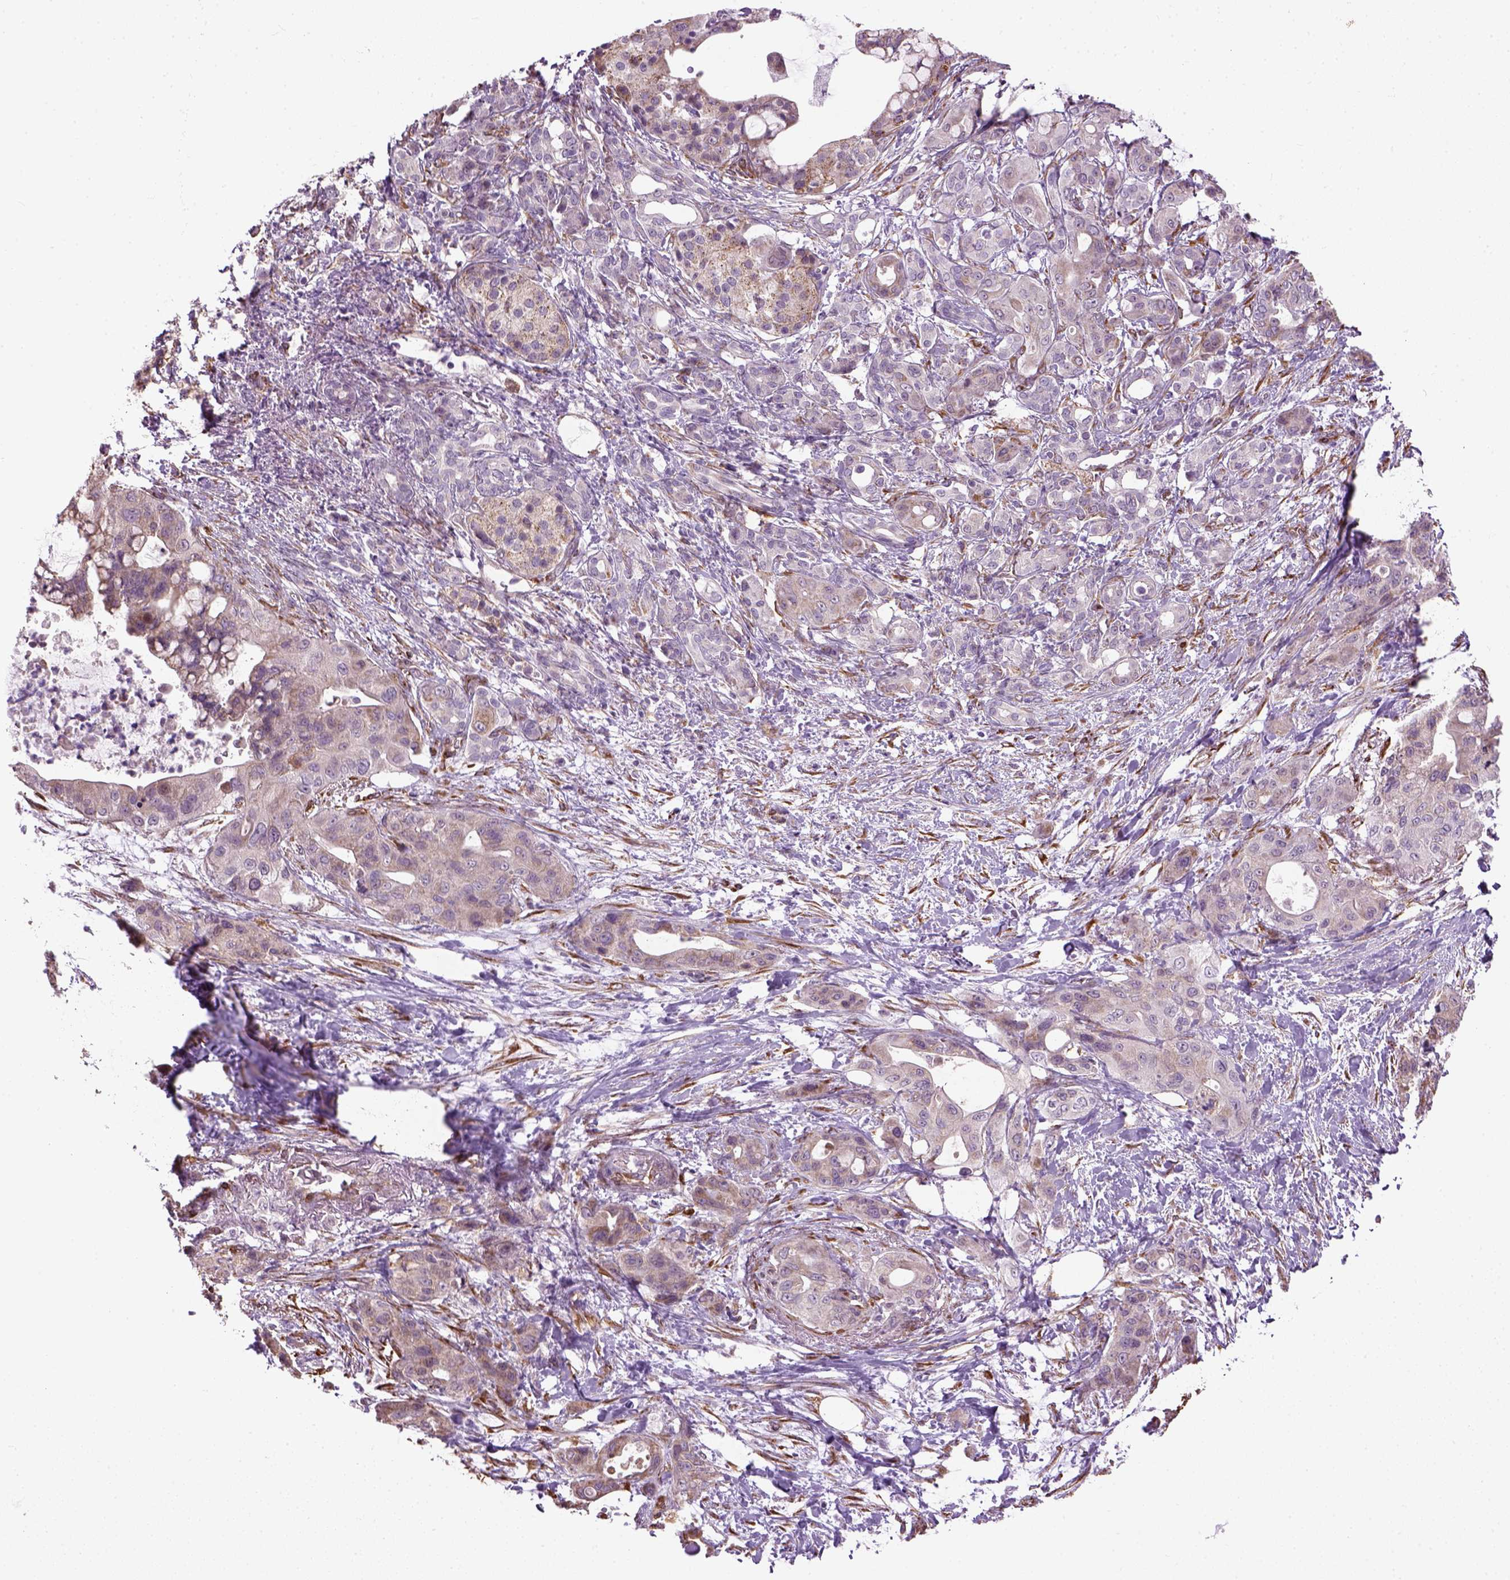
{"staining": {"intensity": "weak", "quantity": "25%-75%", "location": "cytoplasmic/membranous"}, "tissue": "pancreatic cancer", "cell_type": "Tumor cells", "image_type": "cancer", "snomed": [{"axis": "morphology", "description": "Adenocarcinoma, NOS"}, {"axis": "topography", "description": "Pancreas"}], "caption": "This is an image of IHC staining of adenocarcinoma (pancreatic), which shows weak expression in the cytoplasmic/membranous of tumor cells.", "gene": "XK", "patient": {"sex": "male", "age": 71}}